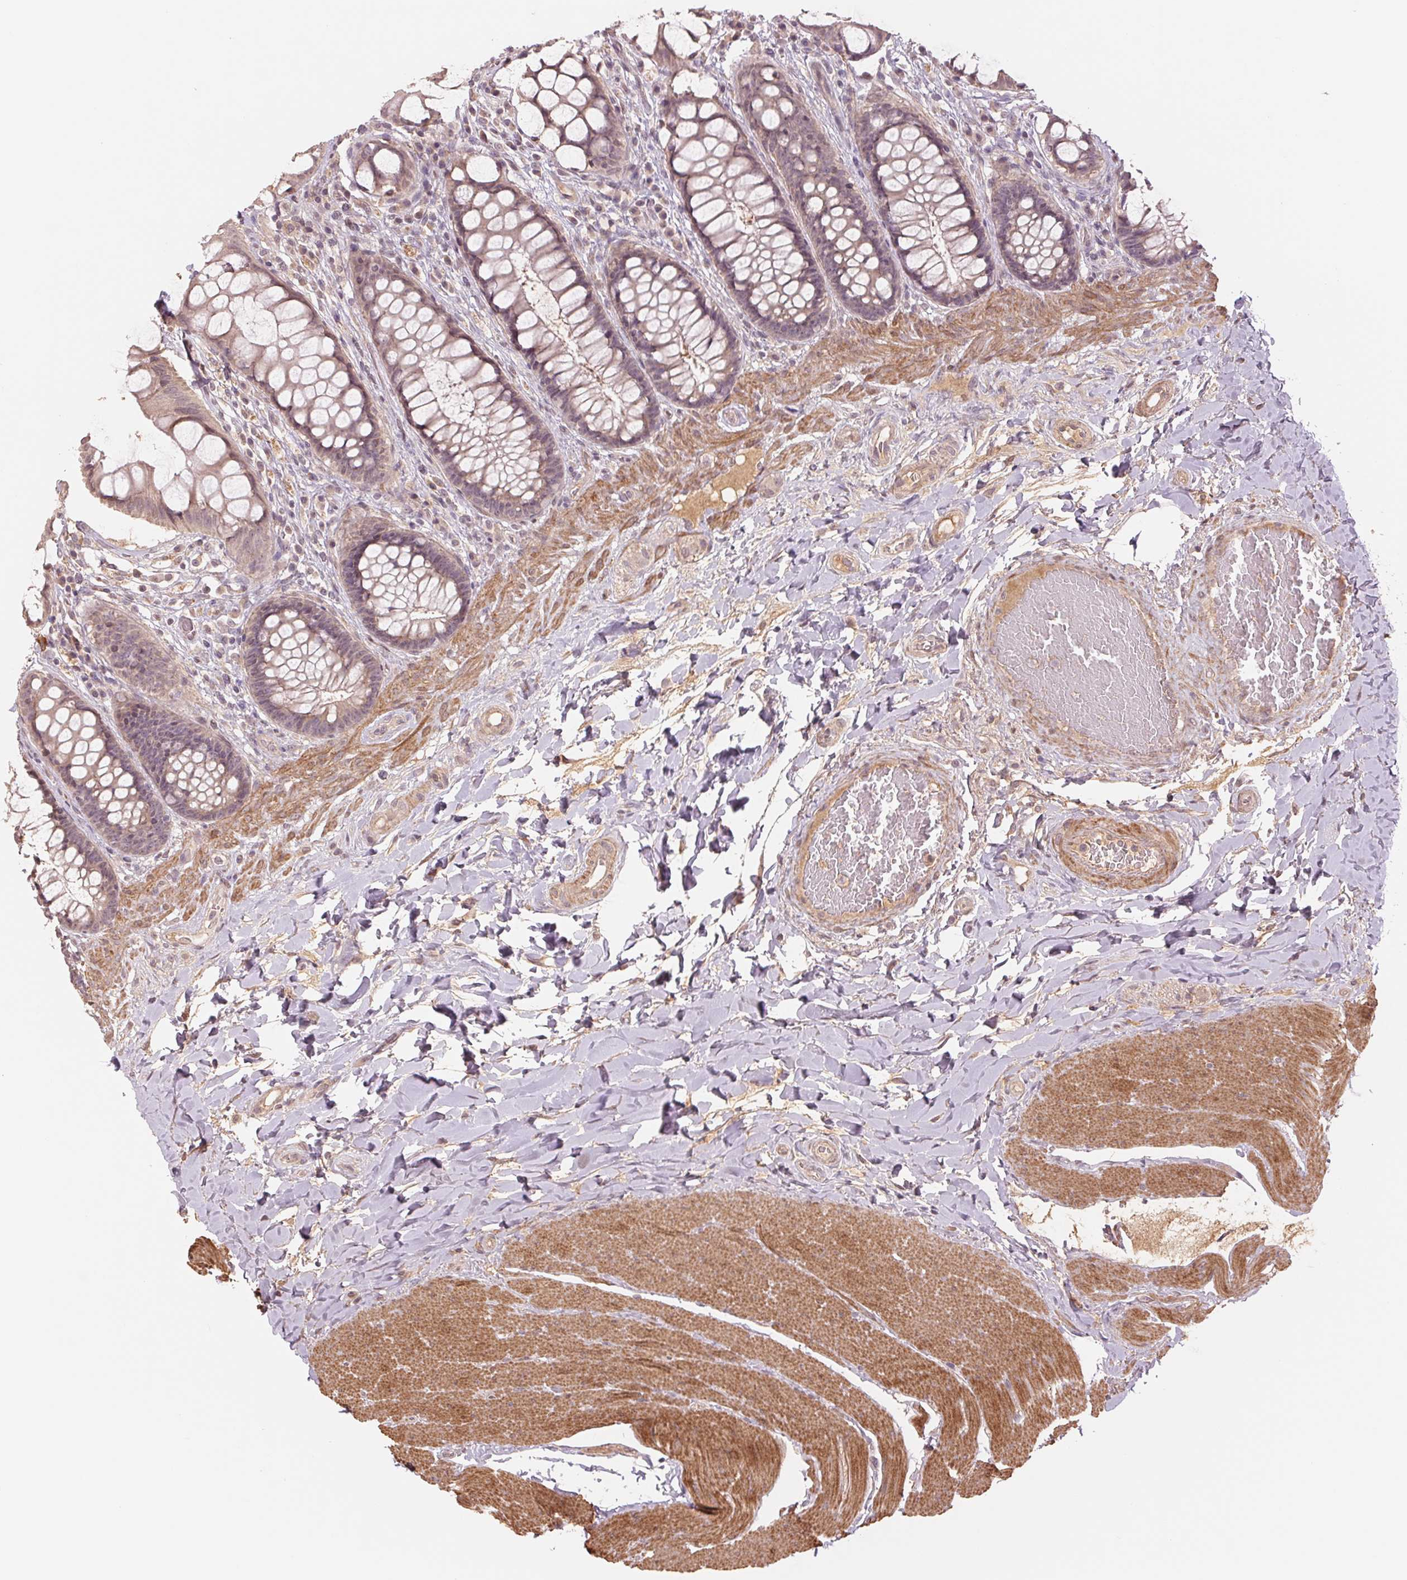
{"staining": {"intensity": "weak", "quantity": ">75%", "location": "cytoplasmic/membranous"}, "tissue": "rectum", "cell_type": "Glandular cells", "image_type": "normal", "snomed": [{"axis": "morphology", "description": "Normal tissue, NOS"}, {"axis": "topography", "description": "Rectum"}], "caption": "High-power microscopy captured an IHC histopathology image of unremarkable rectum, revealing weak cytoplasmic/membranous expression in about >75% of glandular cells.", "gene": "PPIAL4A", "patient": {"sex": "female", "age": 58}}